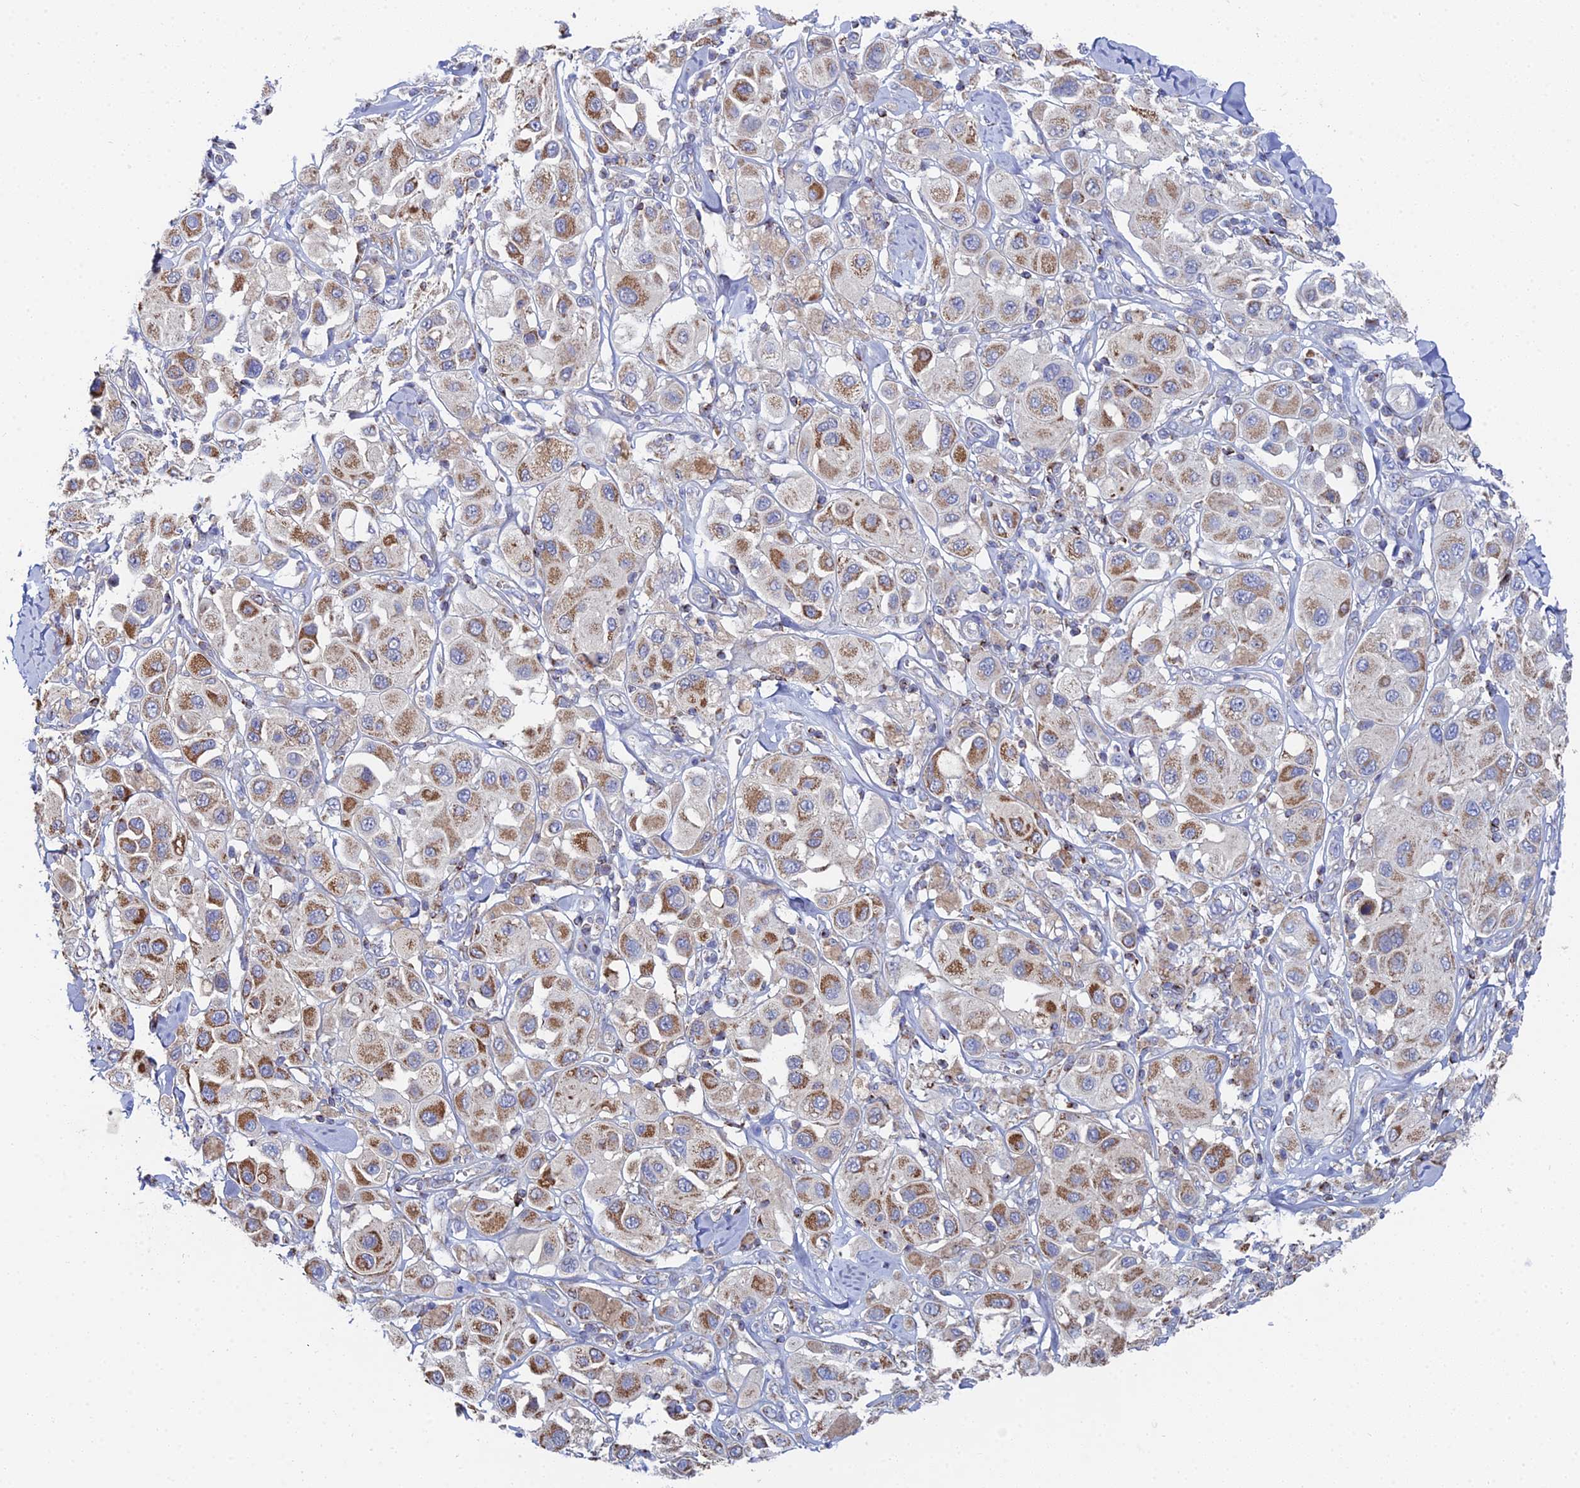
{"staining": {"intensity": "moderate", "quantity": ">75%", "location": "cytoplasmic/membranous"}, "tissue": "melanoma", "cell_type": "Tumor cells", "image_type": "cancer", "snomed": [{"axis": "morphology", "description": "Malignant melanoma, Metastatic site"}, {"axis": "topography", "description": "Skin"}], "caption": "A brown stain labels moderate cytoplasmic/membranous expression of a protein in human malignant melanoma (metastatic site) tumor cells.", "gene": "SPOCK2", "patient": {"sex": "male", "age": 41}}